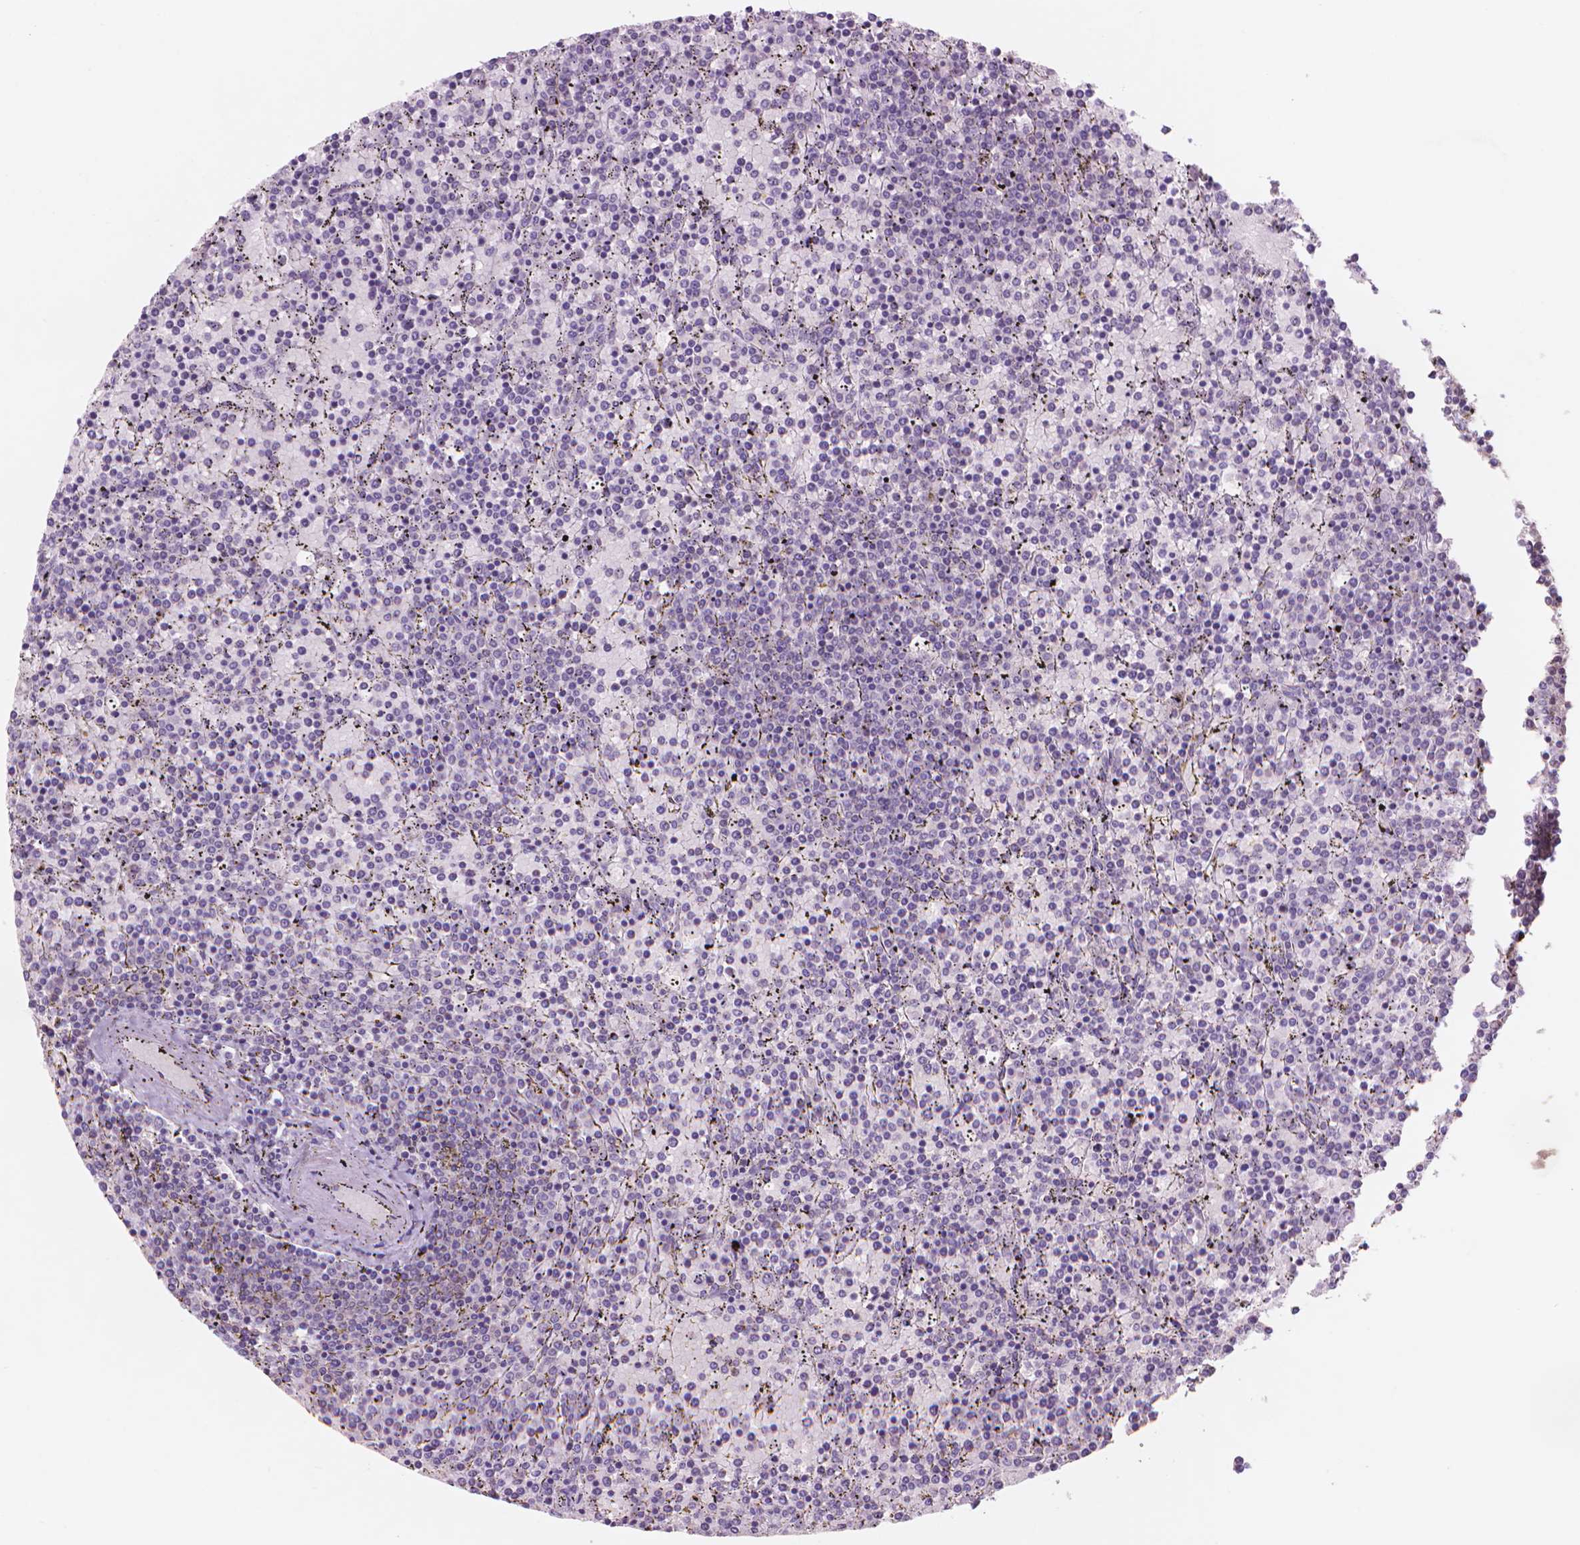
{"staining": {"intensity": "negative", "quantity": "none", "location": "none"}, "tissue": "lymphoma", "cell_type": "Tumor cells", "image_type": "cancer", "snomed": [{"axis": "morphology", "description": "Malignant lymphoma, non-Hodgkin's type, Low grade"}, {"axis": "topography", "description": "Spleen"}], "caption": "The immunohistochemistry (IHC) photomicrograph has no significant staining in tumor cells of low-grade malignant lymphoma, non-Hodgkin's type tissue.", "gene": "ENO2", "patient": {"sex": "female", "age": 77}}